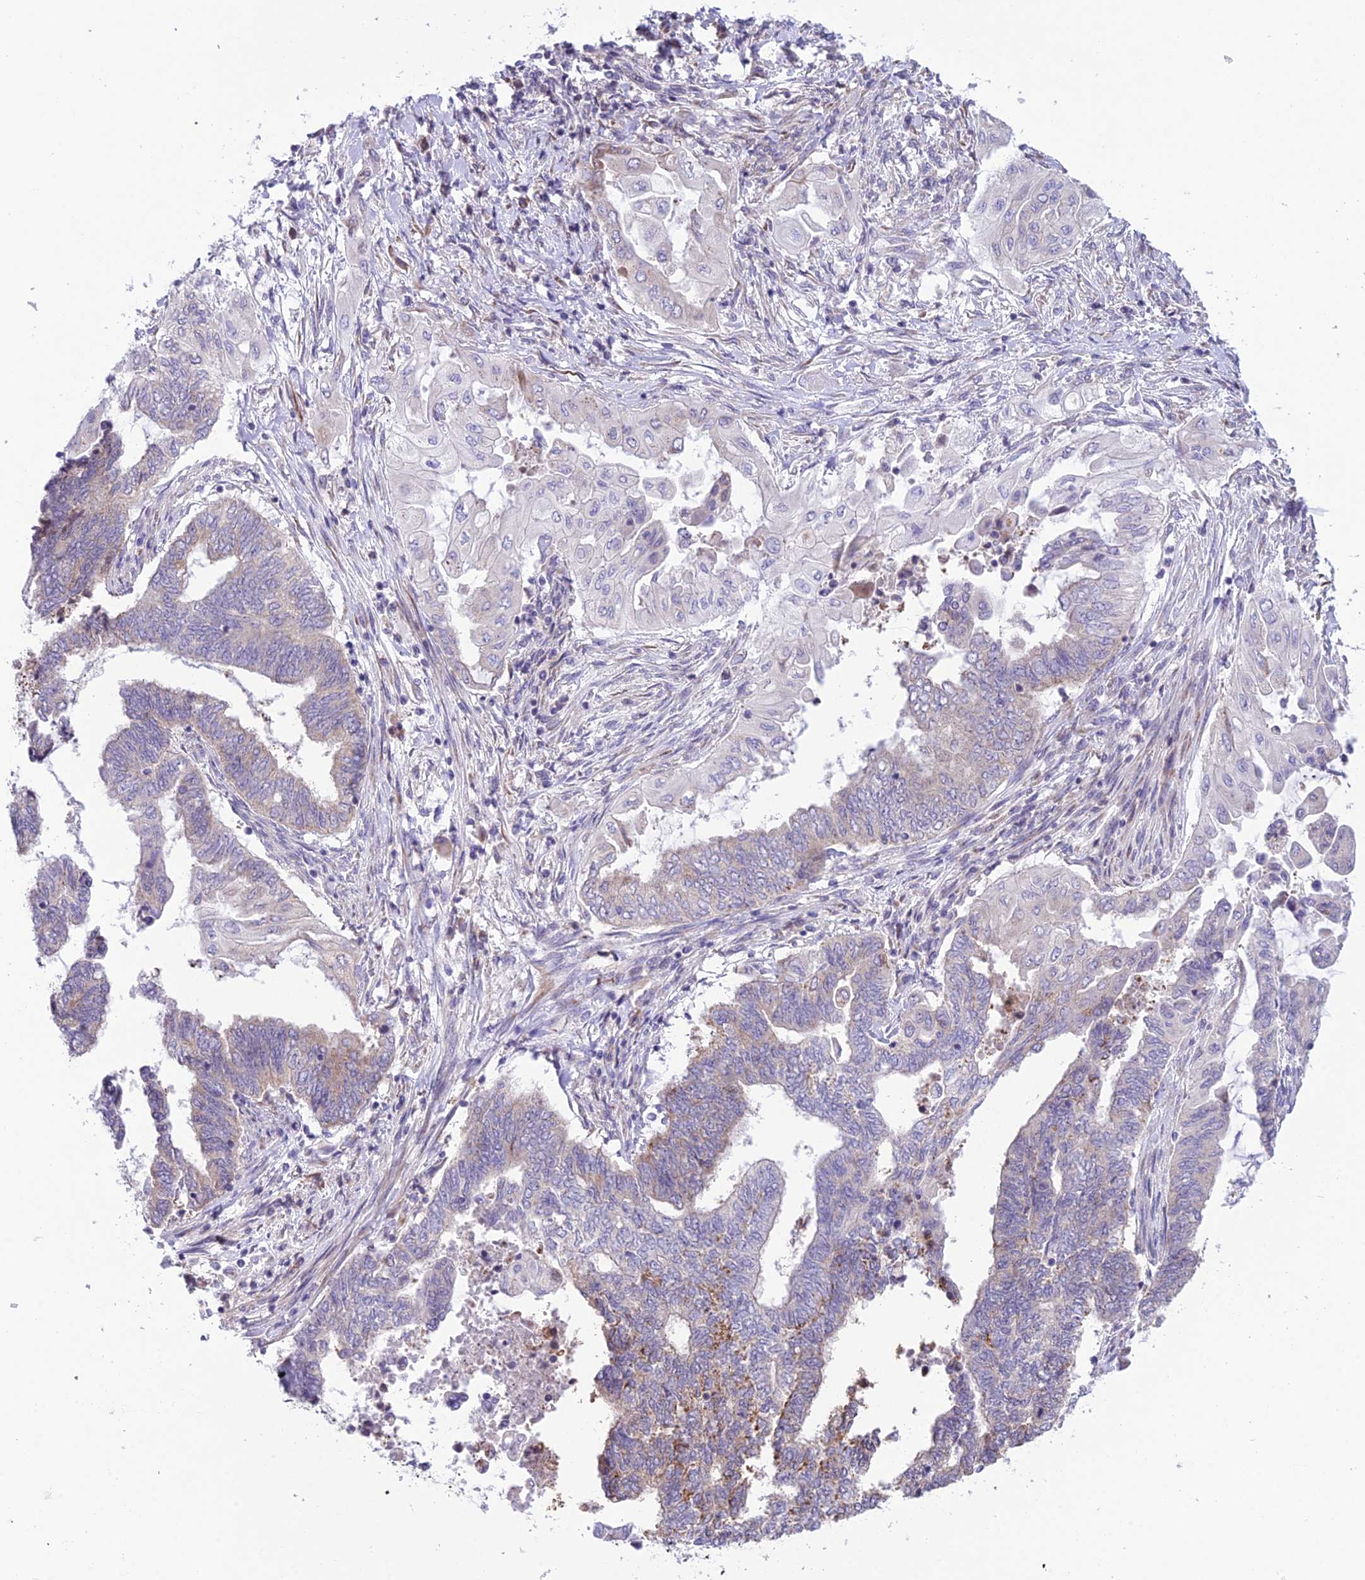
{"staining": {"intensity": "weak", "quantity": "<25%", "location": "cytoplasmic/membranous"}, "tissue": "endometrial cancer", "cell_type": "Tumor cells", "image_type": "cancer", "snomed": [{"axis": "morphology", "description": "Adenocarcinoma, NOS"}, {"axis": "topography", "description": "Uterus"}, {"axis": "topography", "description": "Endometrium"}], "caption": "This is a photomicrograph of immunohistochemistry (IHC) staining of endometrial cancer (adenocarcinoma), which shows no expression in tumor cells.", "gene": "RPS26", "patient": {"sex": "female", "age": 70}}